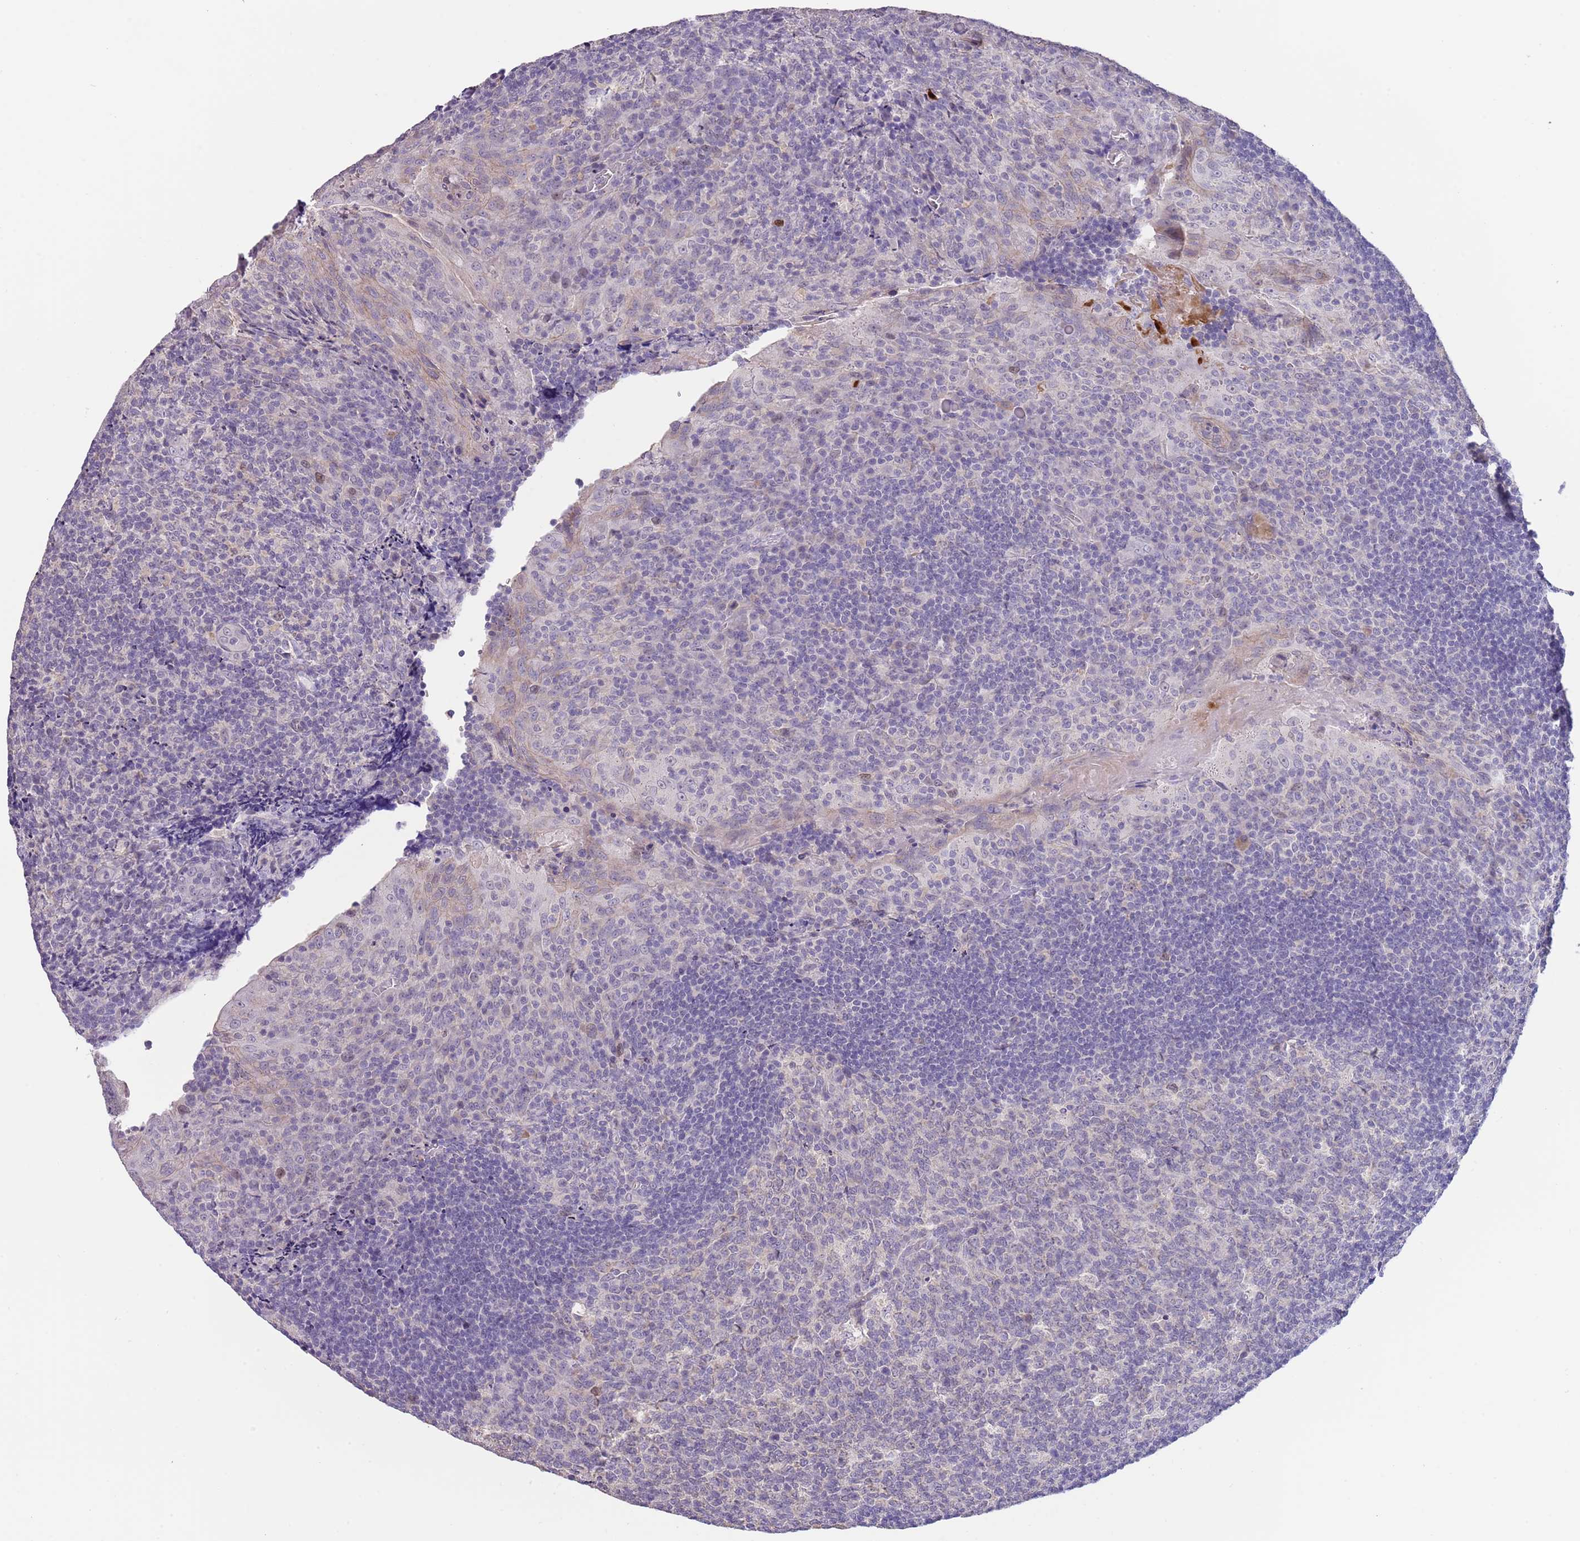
{"staining": {"intensity": "negative", "quantity": "none", "location": "none"}, "tissue": "tonsil", "cell_type": "Germinal center cells", "image_type": "normal", "snomed": [{"axis": "morphology", "description": "Normal tissue, NOS"}, {"axis": "topography", "description": "Tonsil"}], "caption": "Germinal center cells show no significant protein staining in normal tonsil.", "gene": "PIMREG", "patient": {"sex": "male", "age": 17}}